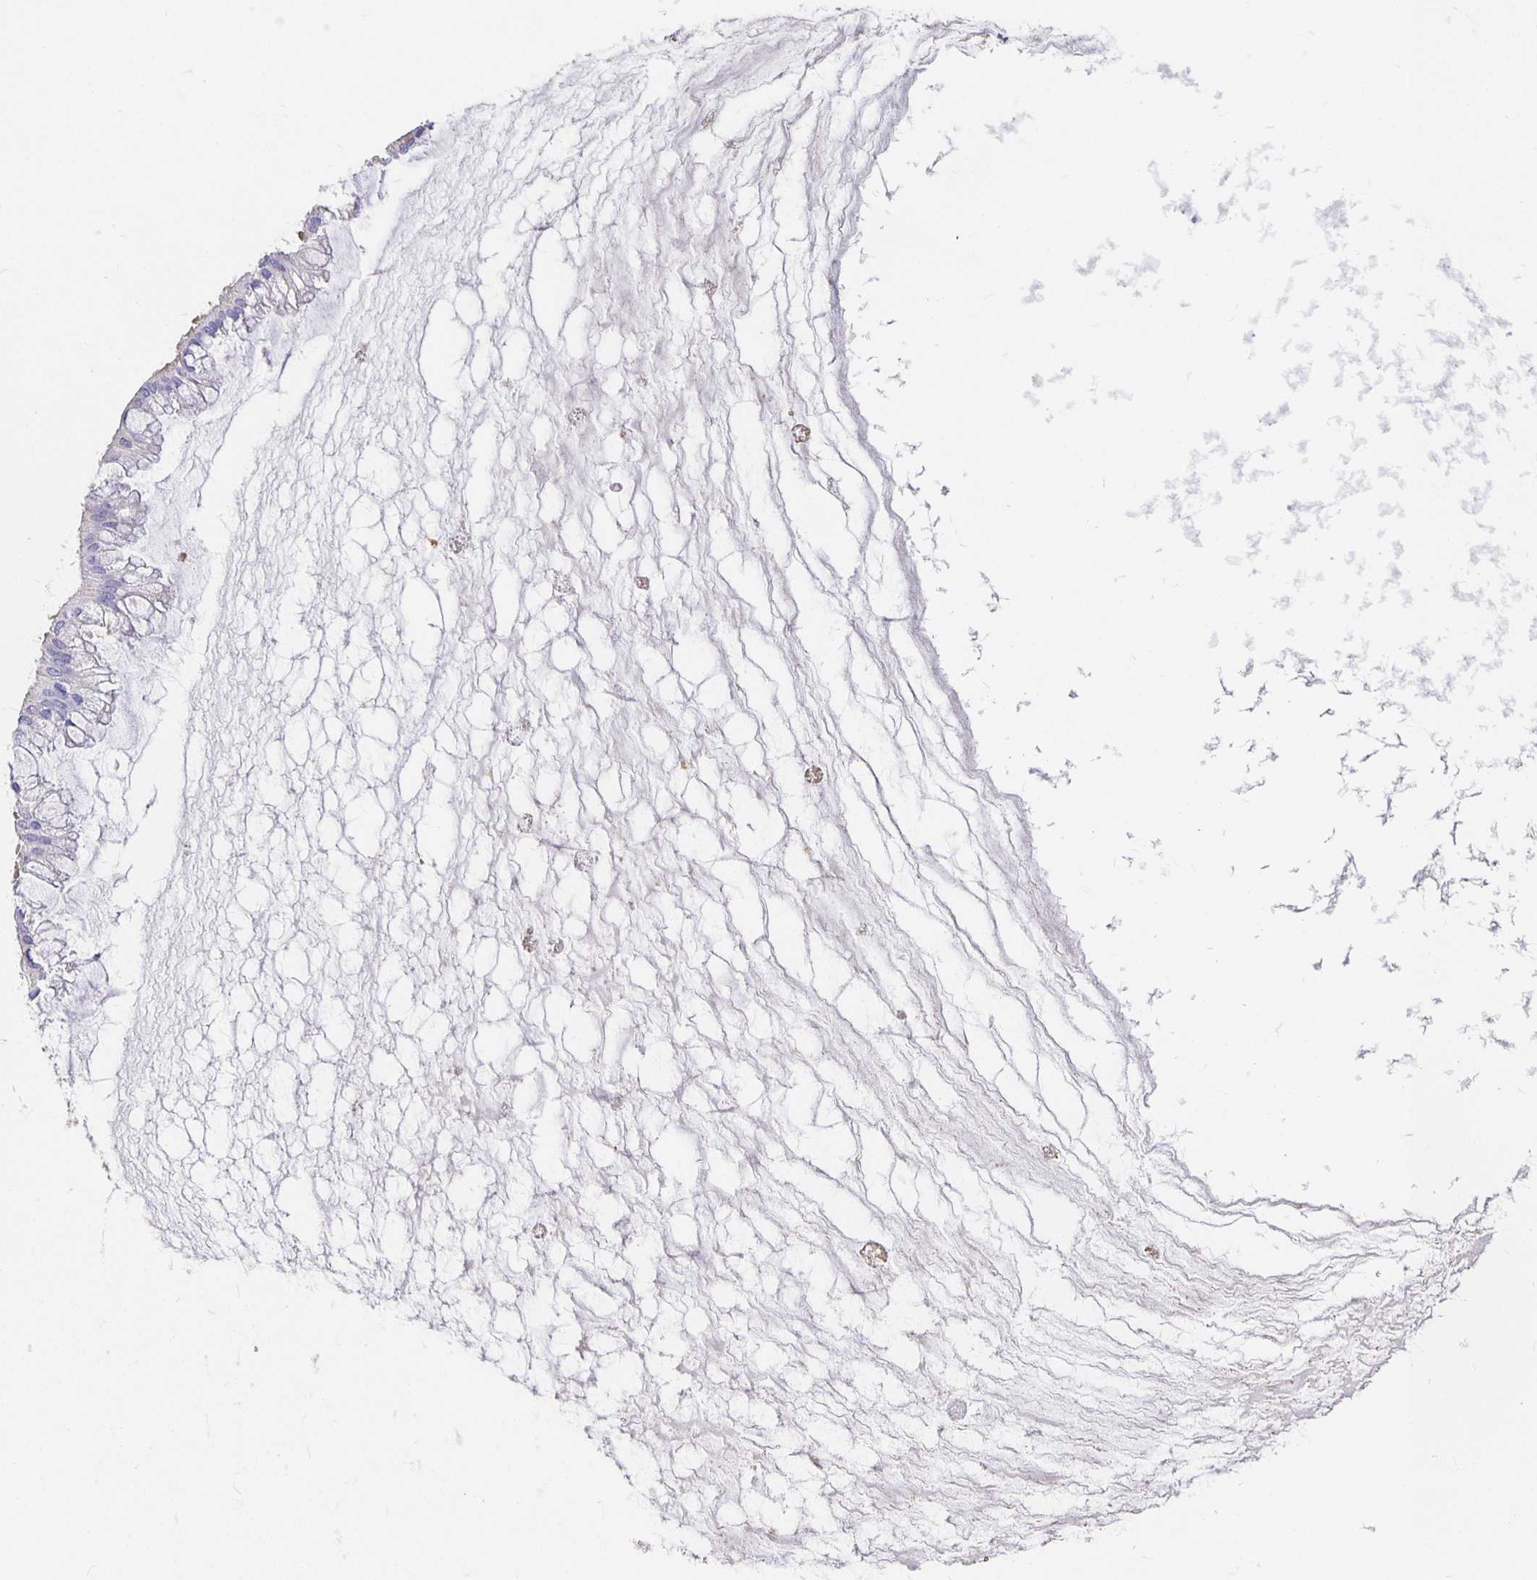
{"staining": {"intensity": "negative", "quantity": "none", "location": "none"}, "tissue": "ovarian cancer", "cell_type": "Tumor cells", "image_type": "cancer", "snomed": [{"axis": "morphology", "description": "Cystadenocarcinoma, mucinous, NOS"}, {"axis": "topography", "description": "Ovary"}], "caption": "This is an immunohistochemistry (IHC) histopathology image of ovarian cancer (mucinous cystadenocarcinoma). There is no expression in tumor cells.", "gene": "APOB", "patient": {"sex": "female", "age": 73}}